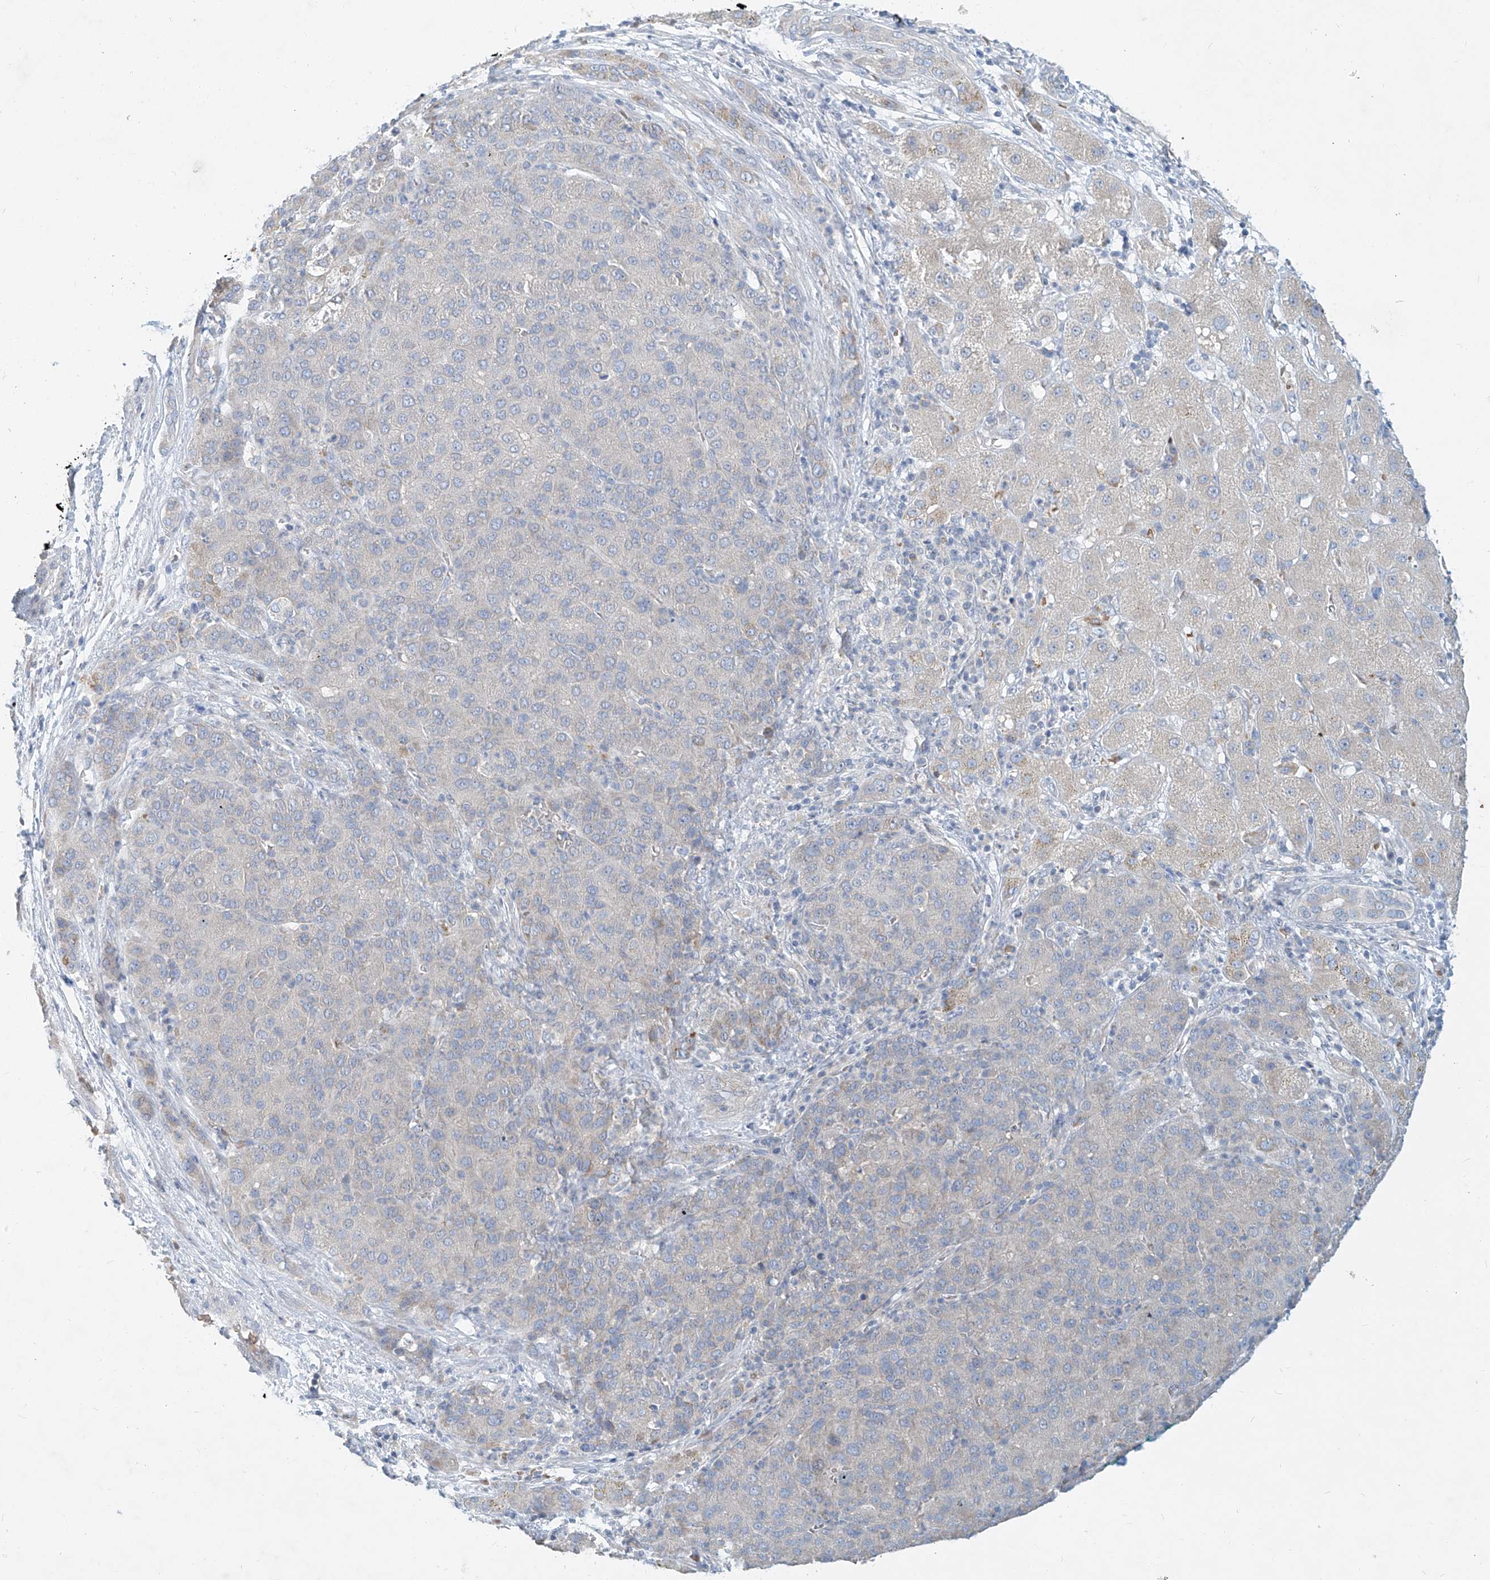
{"staining": {"intensity": "negative", "quantity": "none", "location": "none"}, "tissue": "liver cancer", "cell_type": "Tumor cells", "image_type": "cancer", "snomed": [{"axis": "morphology", "description": "Carcinoma, Hepatocellular, NOS"}, {"axis": "topography", "description": "Liver"}], "caption": "Histopathology image shows no protein positivity in tumor cells of liver cancer tissue.", "gene": "SYTL3", "patient": {"sex": "male", "age": 65}}